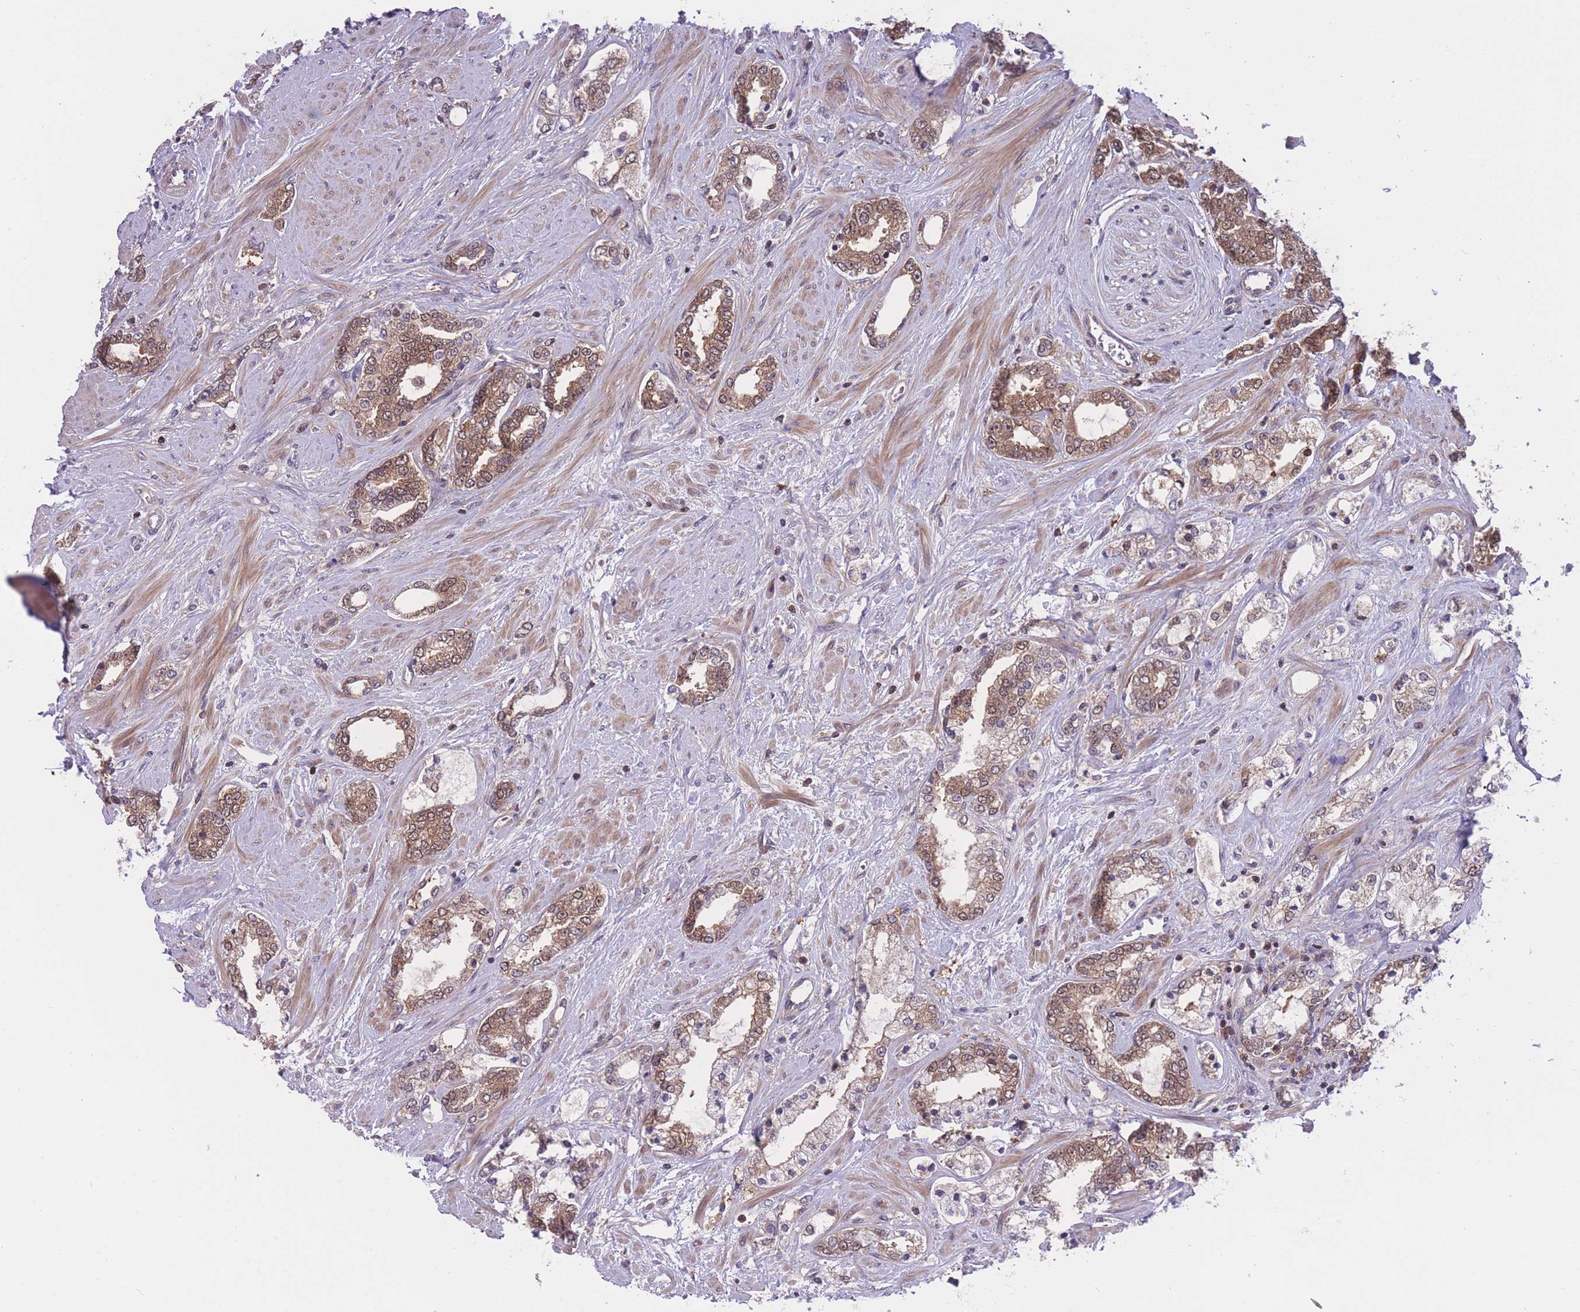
{"staining": {"intensity": "moderate", "quantity": ">75%", "location": "cytoplasmic/membranous"}, "tissue": "prostate cancer", "cell_type": "Tumor cells", "image_type": "cancer", "snomed": [{"axis": "morphology", "description": "Adenocarcinoma, High grade"}, {"axis": "topography", "description": "Prostate"}], "caption": "Immunohistochemistry (IHC) histopathology image of neoplastic tissue: prostate cancer stained using immunohistochemistry (IHC) exhibits medium levels of moderate protein expression localized specifically in the cytoplasmic/membranous of tumor cells, appearing as a cytoplasmic/membranous brown color.", "gene": "UBE2N", "patient": {"sex": "male", "age": 64}}